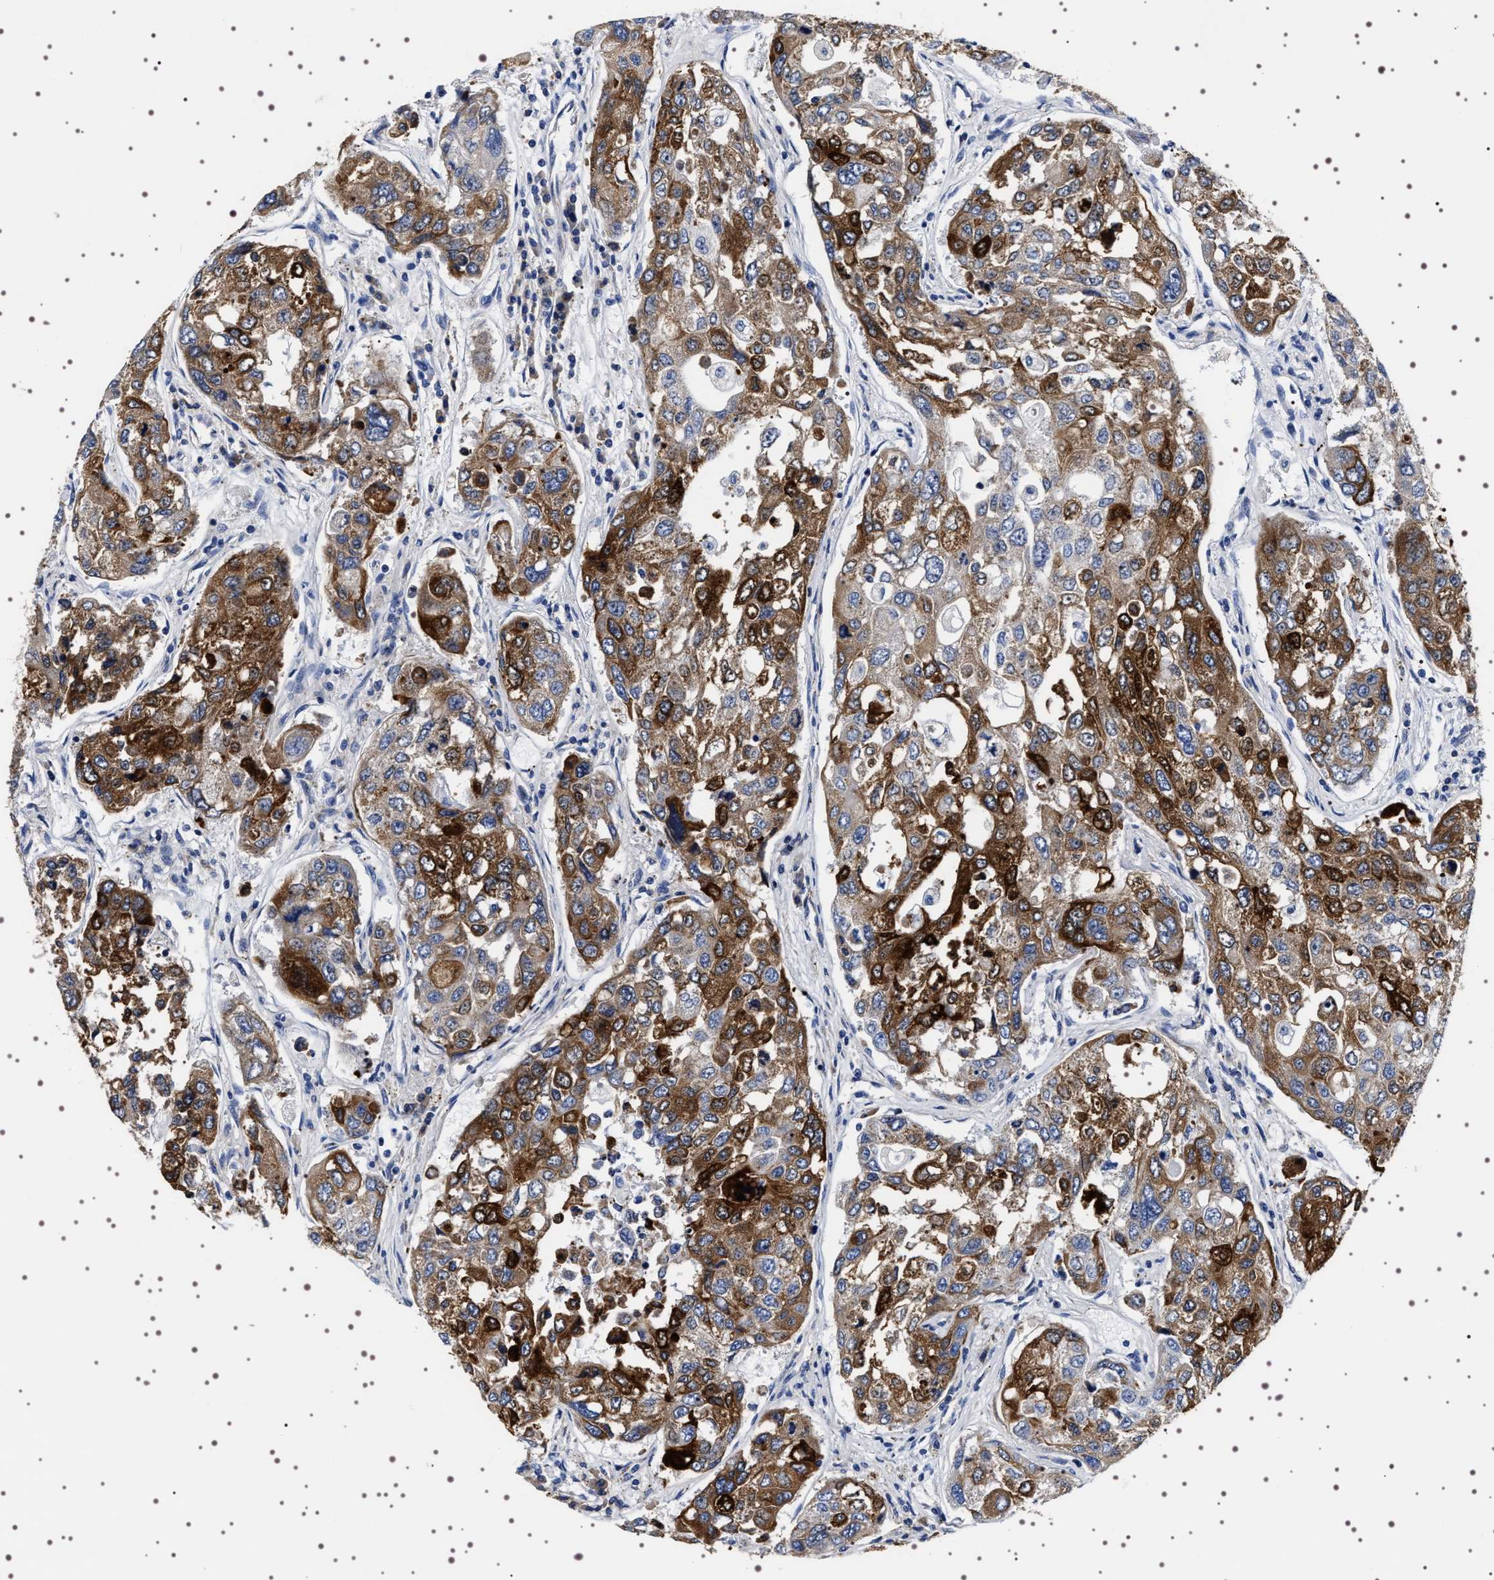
{"staining": {"intensity": "strong", "quantity": ">75%", "location": "cytoplasmic/membranous"}, "tissue": "urothelial cancer", "cell_type": "Tumor cells", "image_type": "cancer", "snomed": [{"axis": "morphology", "description": "Urothelial carcinoma, High grade"}, {"axis": "topography", "description": "Lymph node"}, {"axis": "topography", "description": "Urinary bladder"}], "caption": "Protein positivity by IHC displays strong cytoplasmic/membranous positivity in approximately >75% of tumor cells in high-grade urothelial carcinoma.", "gene": "SQLE", "patient": {"sex": "male", "age": 51}}